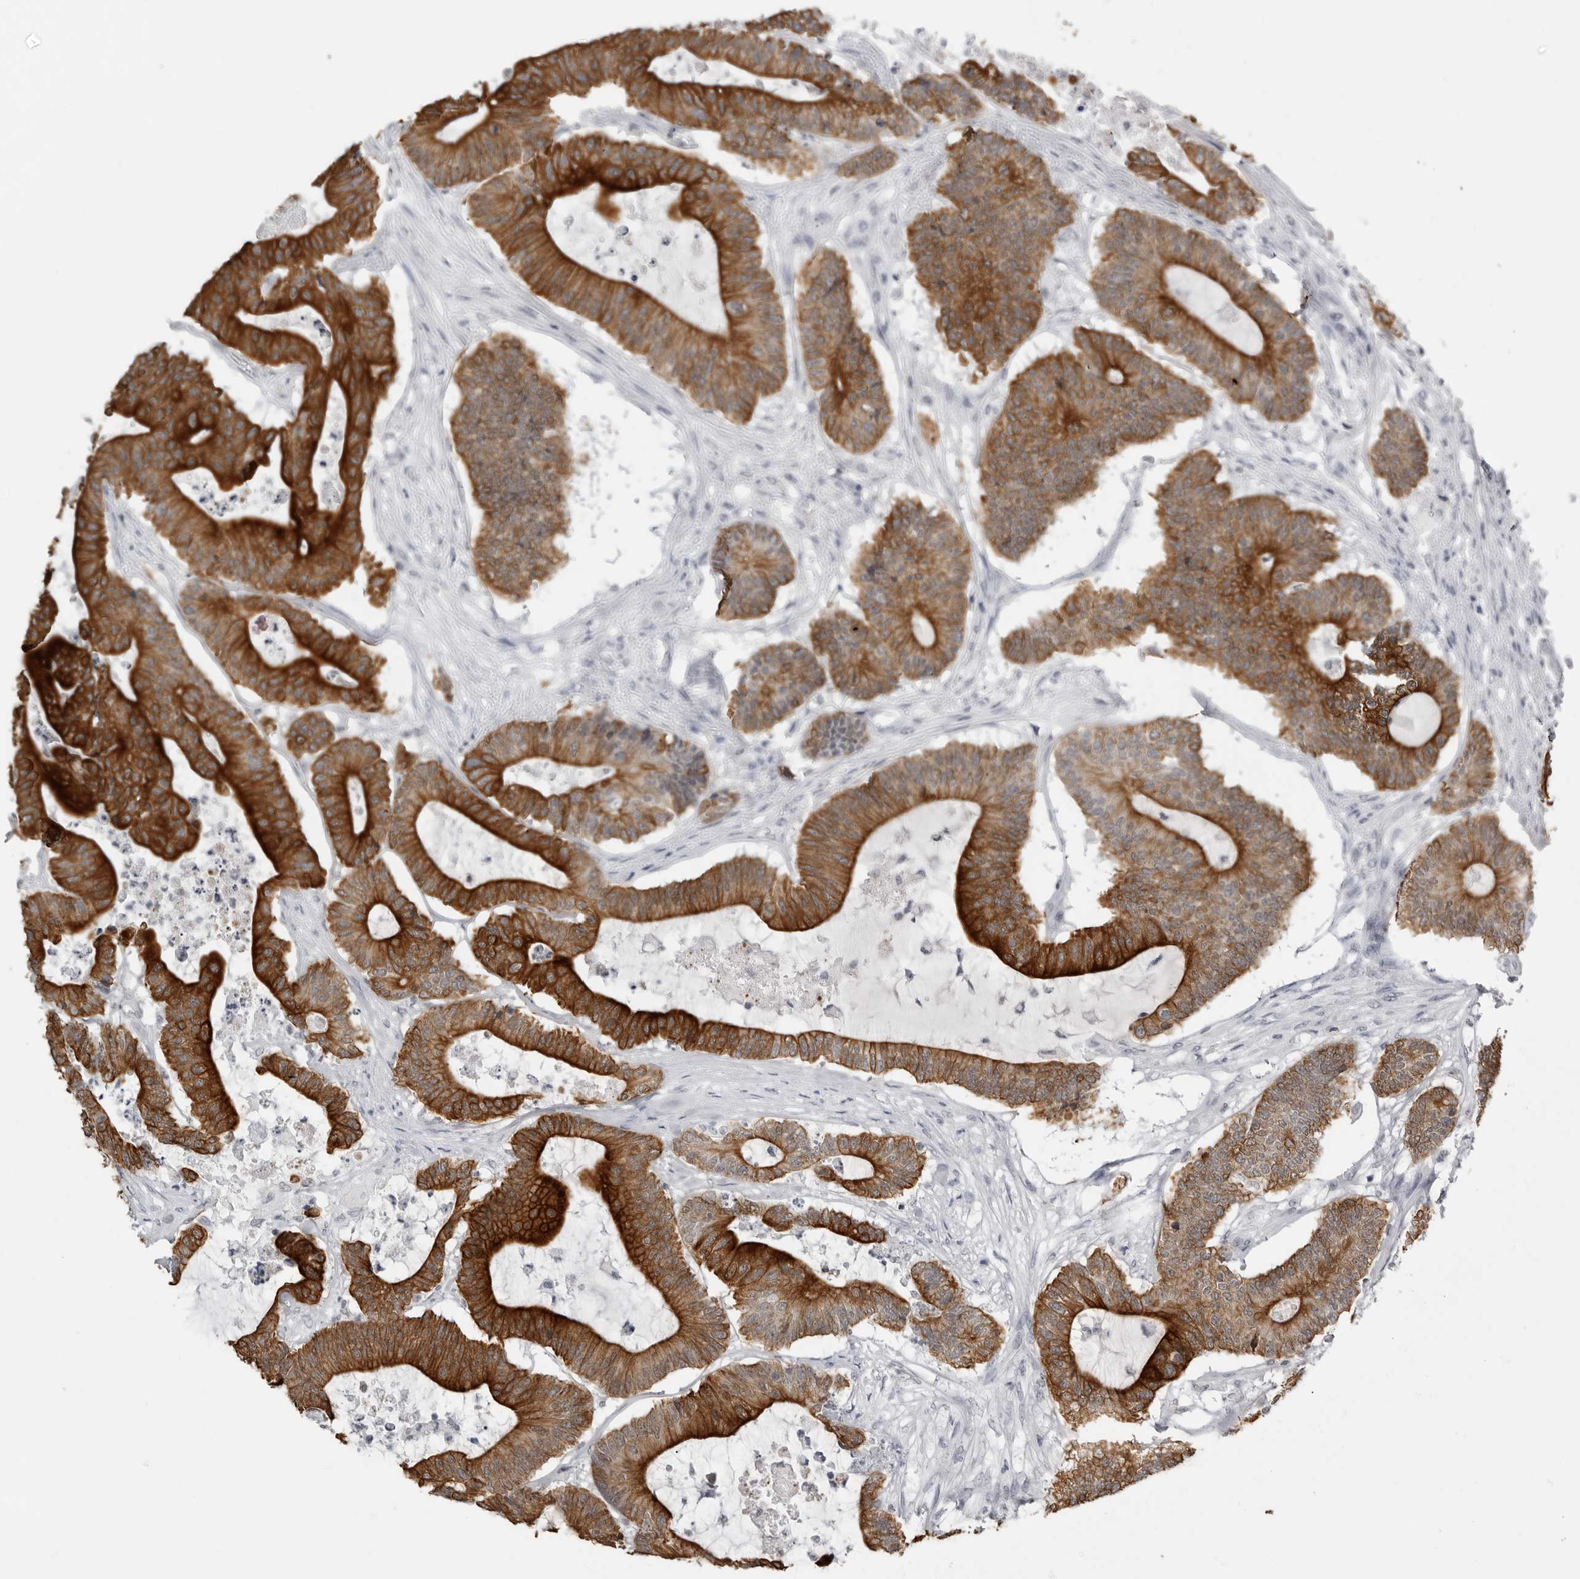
{"staining": {"intensity": "strong", "quantity": ">75%", "location": "cytoplasmic/membranous"}, "tissue": "colorectal cancer", "cell_type": "Tumor cells", "image_type": "cancer", "snomed": [{"axis": "morphology", "description": "Adenocarcinoma, NOS"}, {"axis": "topography", "description": "Colon"}], "caption": "An IHC micrograph of neoplastic tissue is shown. Protein staining in brown labels strong cytoplasmic/membranous positivity in colorectal adenocarcinoma within tumor cells. (Stains: DAB in brown, nuclei in blue, Microscopy: brightfield microscopy at high magnification).", "gene": "SERPINF2", "patient": {"sex": "female", "age": 84}}